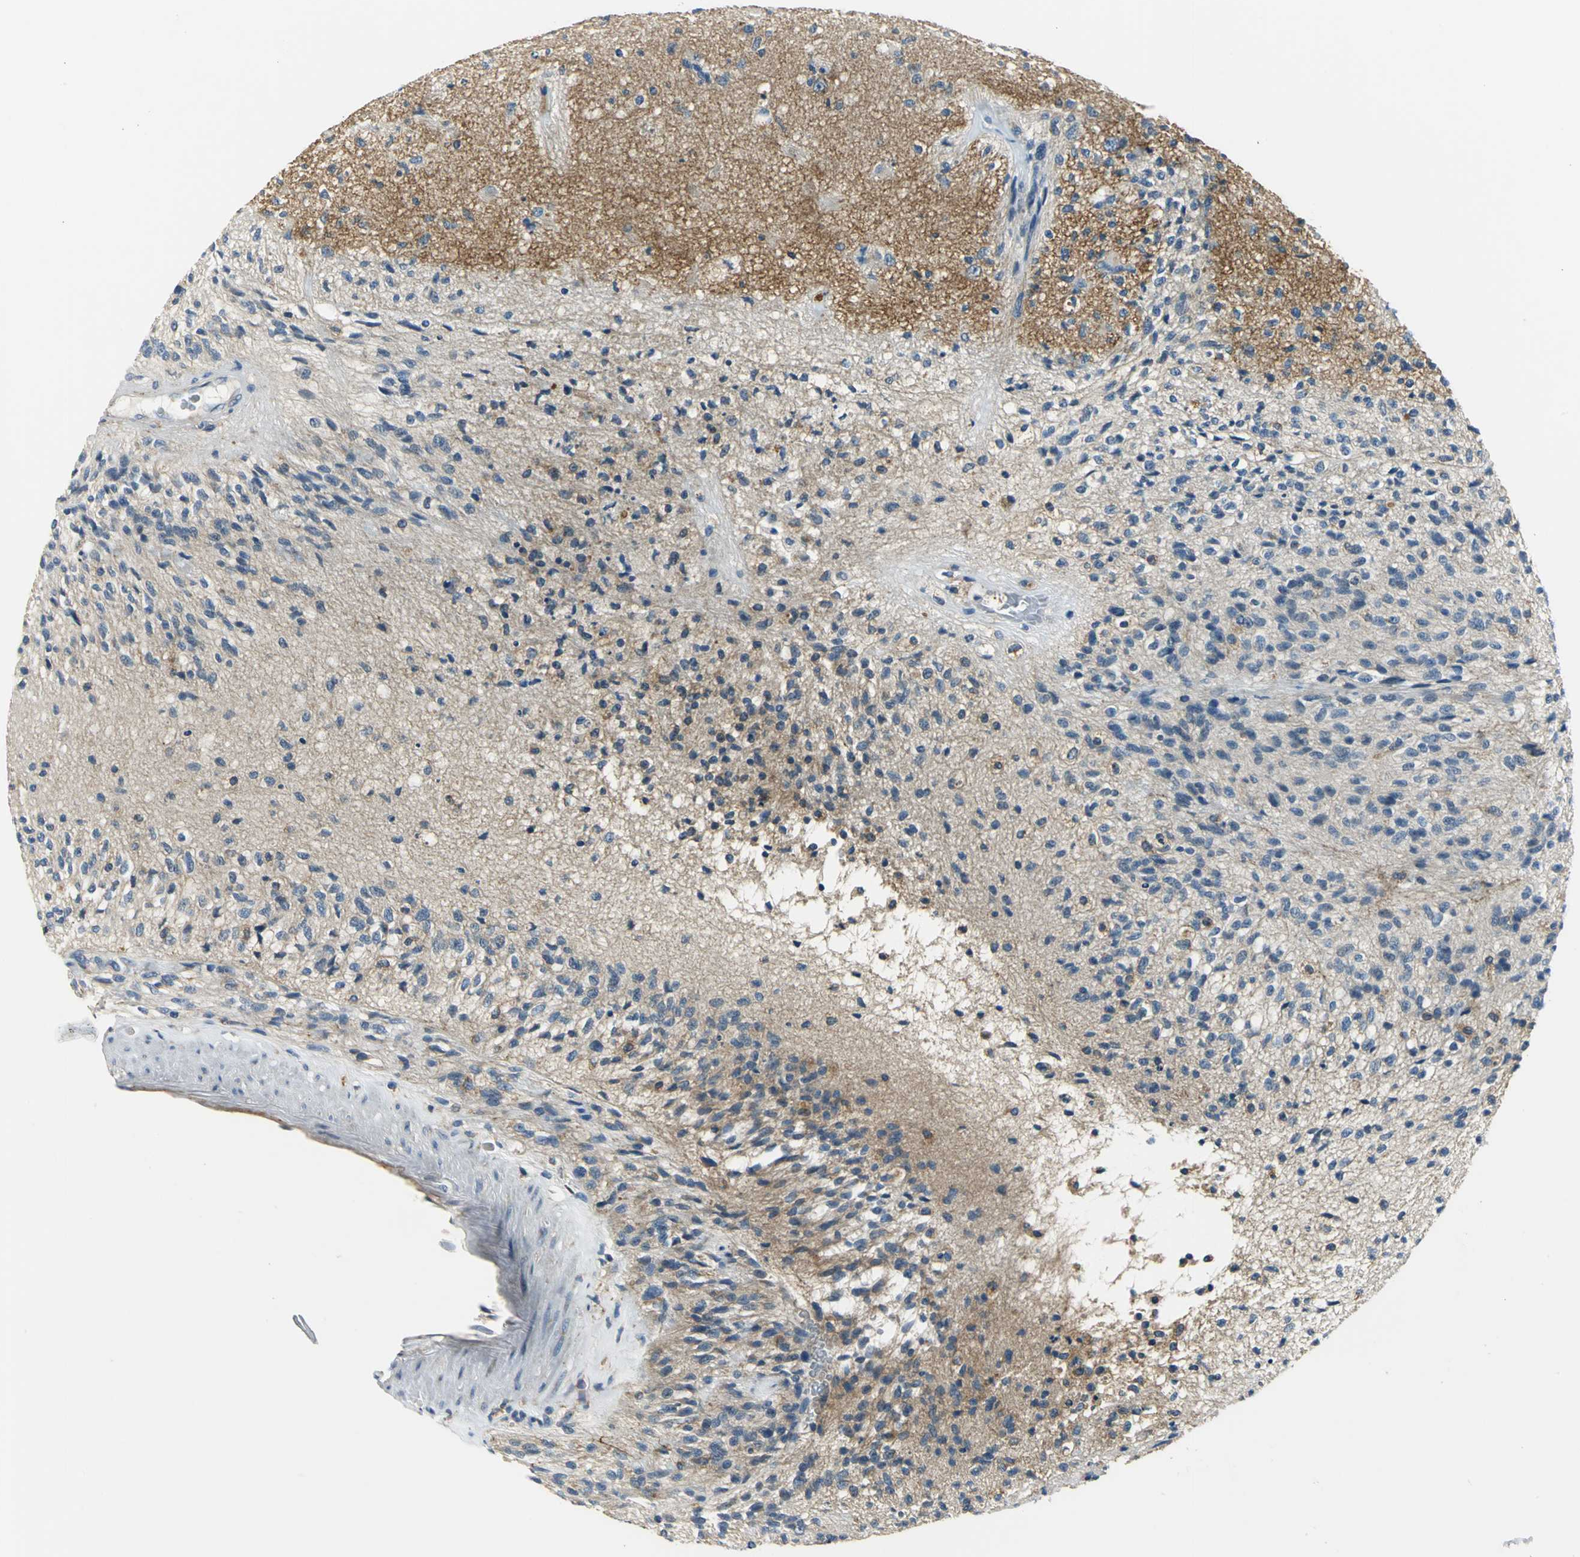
{"staining": {"intensity": "weak", "quantity": "<25%", "location": "cytoplasmic/membranous"}, "tissue": "glioma", "cell_type": "Tumor cells", "image_type": "cancer", "snomed": [{"axis": "morphology", "description": "Normal tissue, NOS"}, {"axis": "morphology", "description": "Glioma, malignant, High grade"}, {"axis": "topography", "description": "Cerebral cortex"}], "caption": "The immunohistochemistry photomicrograph has no significant positivity in tumor cells of glioma tissue. (Stains: DAB (3,3'-diaminobenzidine) immunohistochemistry (IHC) with hematoxylin counter stain, Microscopy: brightfield microscopy at high magnification).", "gene": "SLC16A7", "patient": {"sex": "male", "age": 77}}